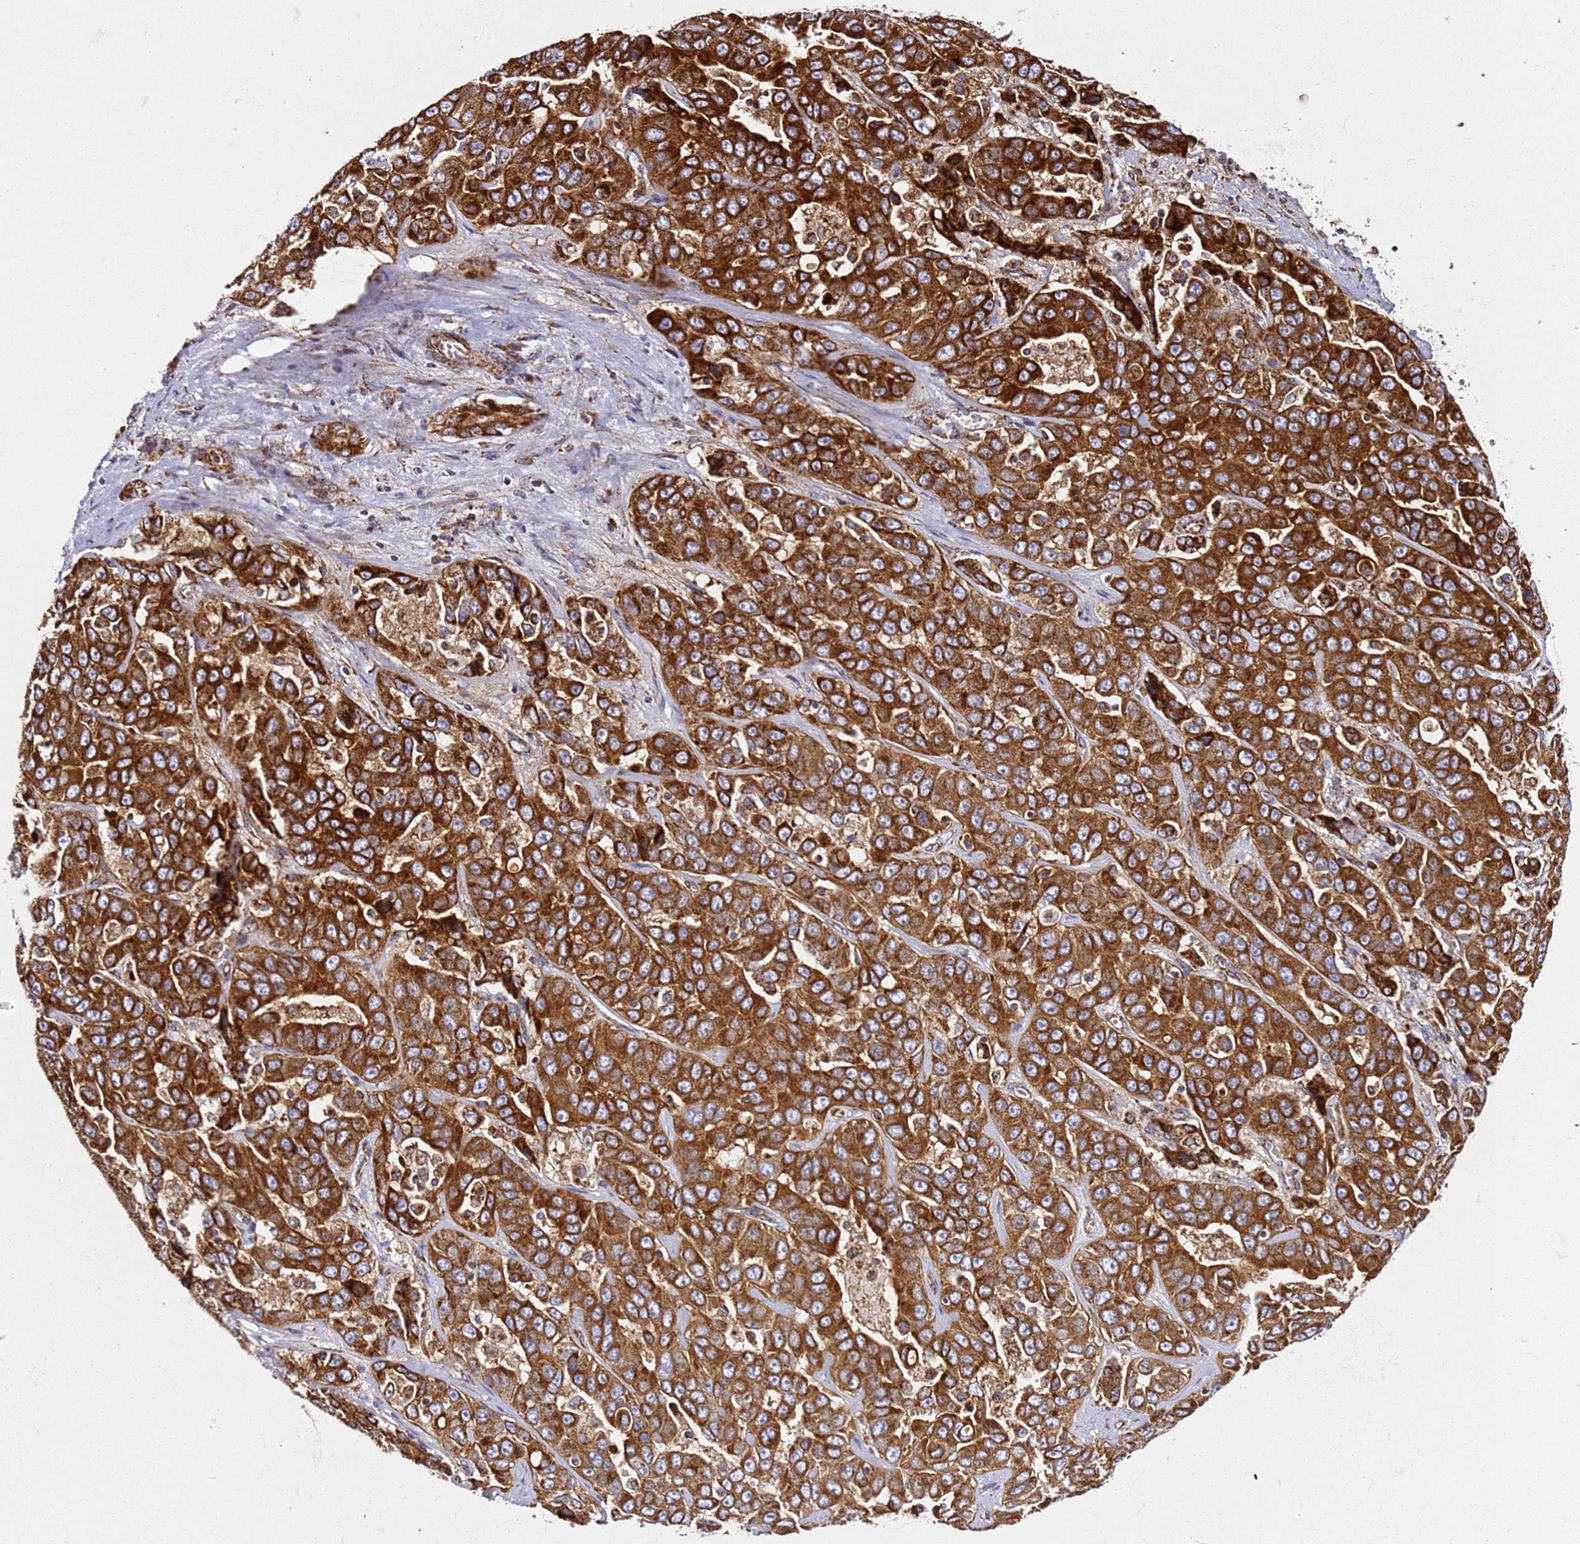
{"staining": {"intensity": "strong", "quantity": ">75%", "location": "cytoplasmic/membranous"}, "tissue": "liver cancer", "cell_type": "Tumor cells", "image_type": "cancer", "snomed": [{"axis": "morphology", "description": "Cholangiocarcinoma"}, {"axis": "topography", "description": "Liver"}], "caption": "This image shows IHC staining of liver cancer (cholangiocarcinoma), with high strong cytoplasmic/membranous positivity in approximately >75% of tumor cells.", "gene": "NDUFA3", "patient": {"sex": "female", "age": 52}}